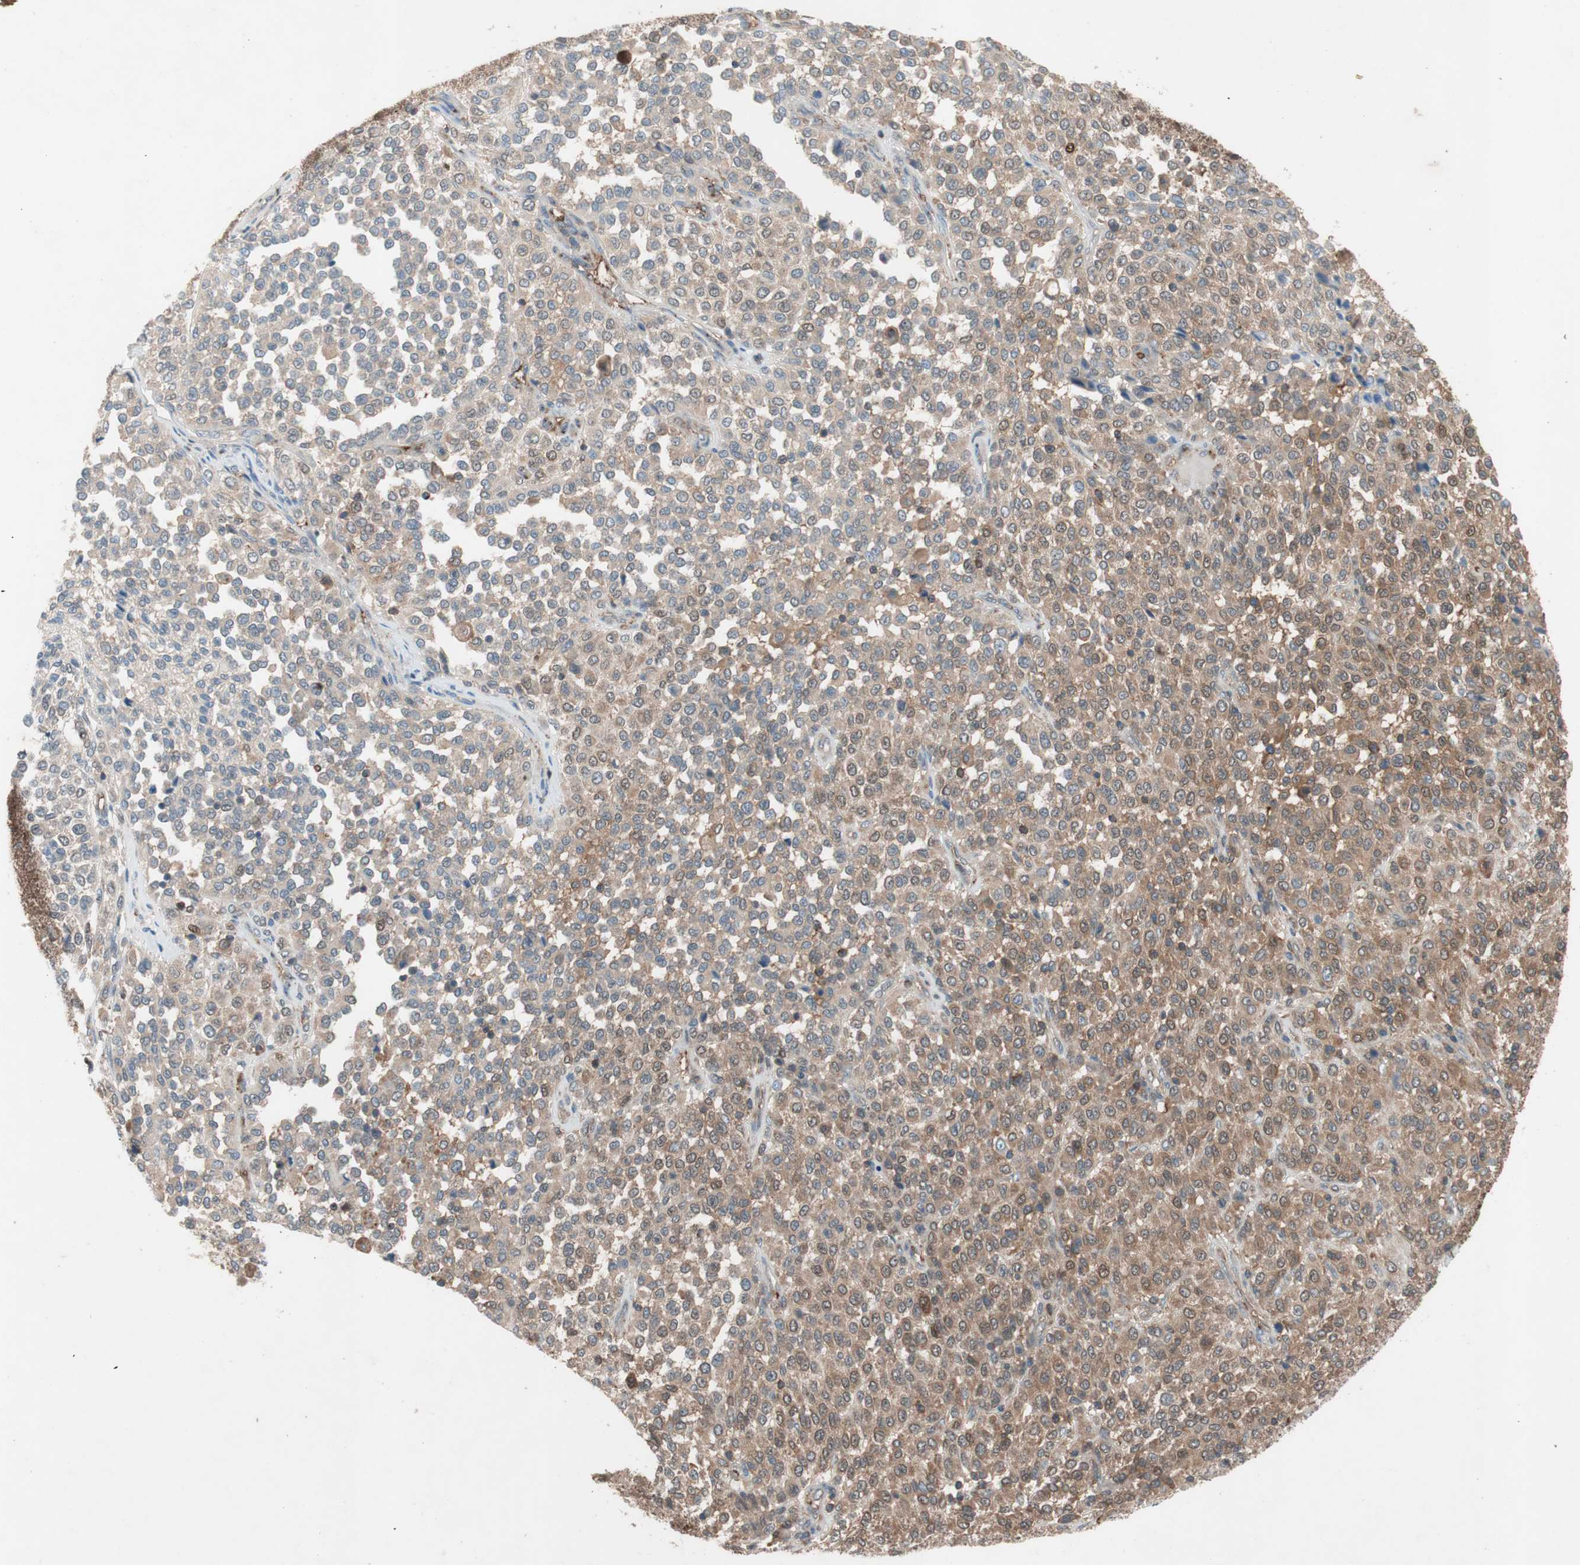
{"staining": {"intensity": "moderate", "quantity": "25%-75%", "location": "cytoplasmic/membranous"}, "tissue": "melanoma", "cell_type": "Tumor cells", "image_type": "cancer", "snomed": [{"axis": "morphology", "description": "Malignant melanoma, Metastatic site"}, {"axis": "topography", "description": "Pancreas"}], "caption": "IHC micrograph of neoplastic tissue: human melanoma stained using immunohistochemistry displays medium levels of moderate protein expression localized specifically in the cytoplasmic/membranous of tumor cells, appearing as a cytoplasmic/membranous brown color.", "gene": "GALT", "patient": {"sex": "female", "age": 30}}